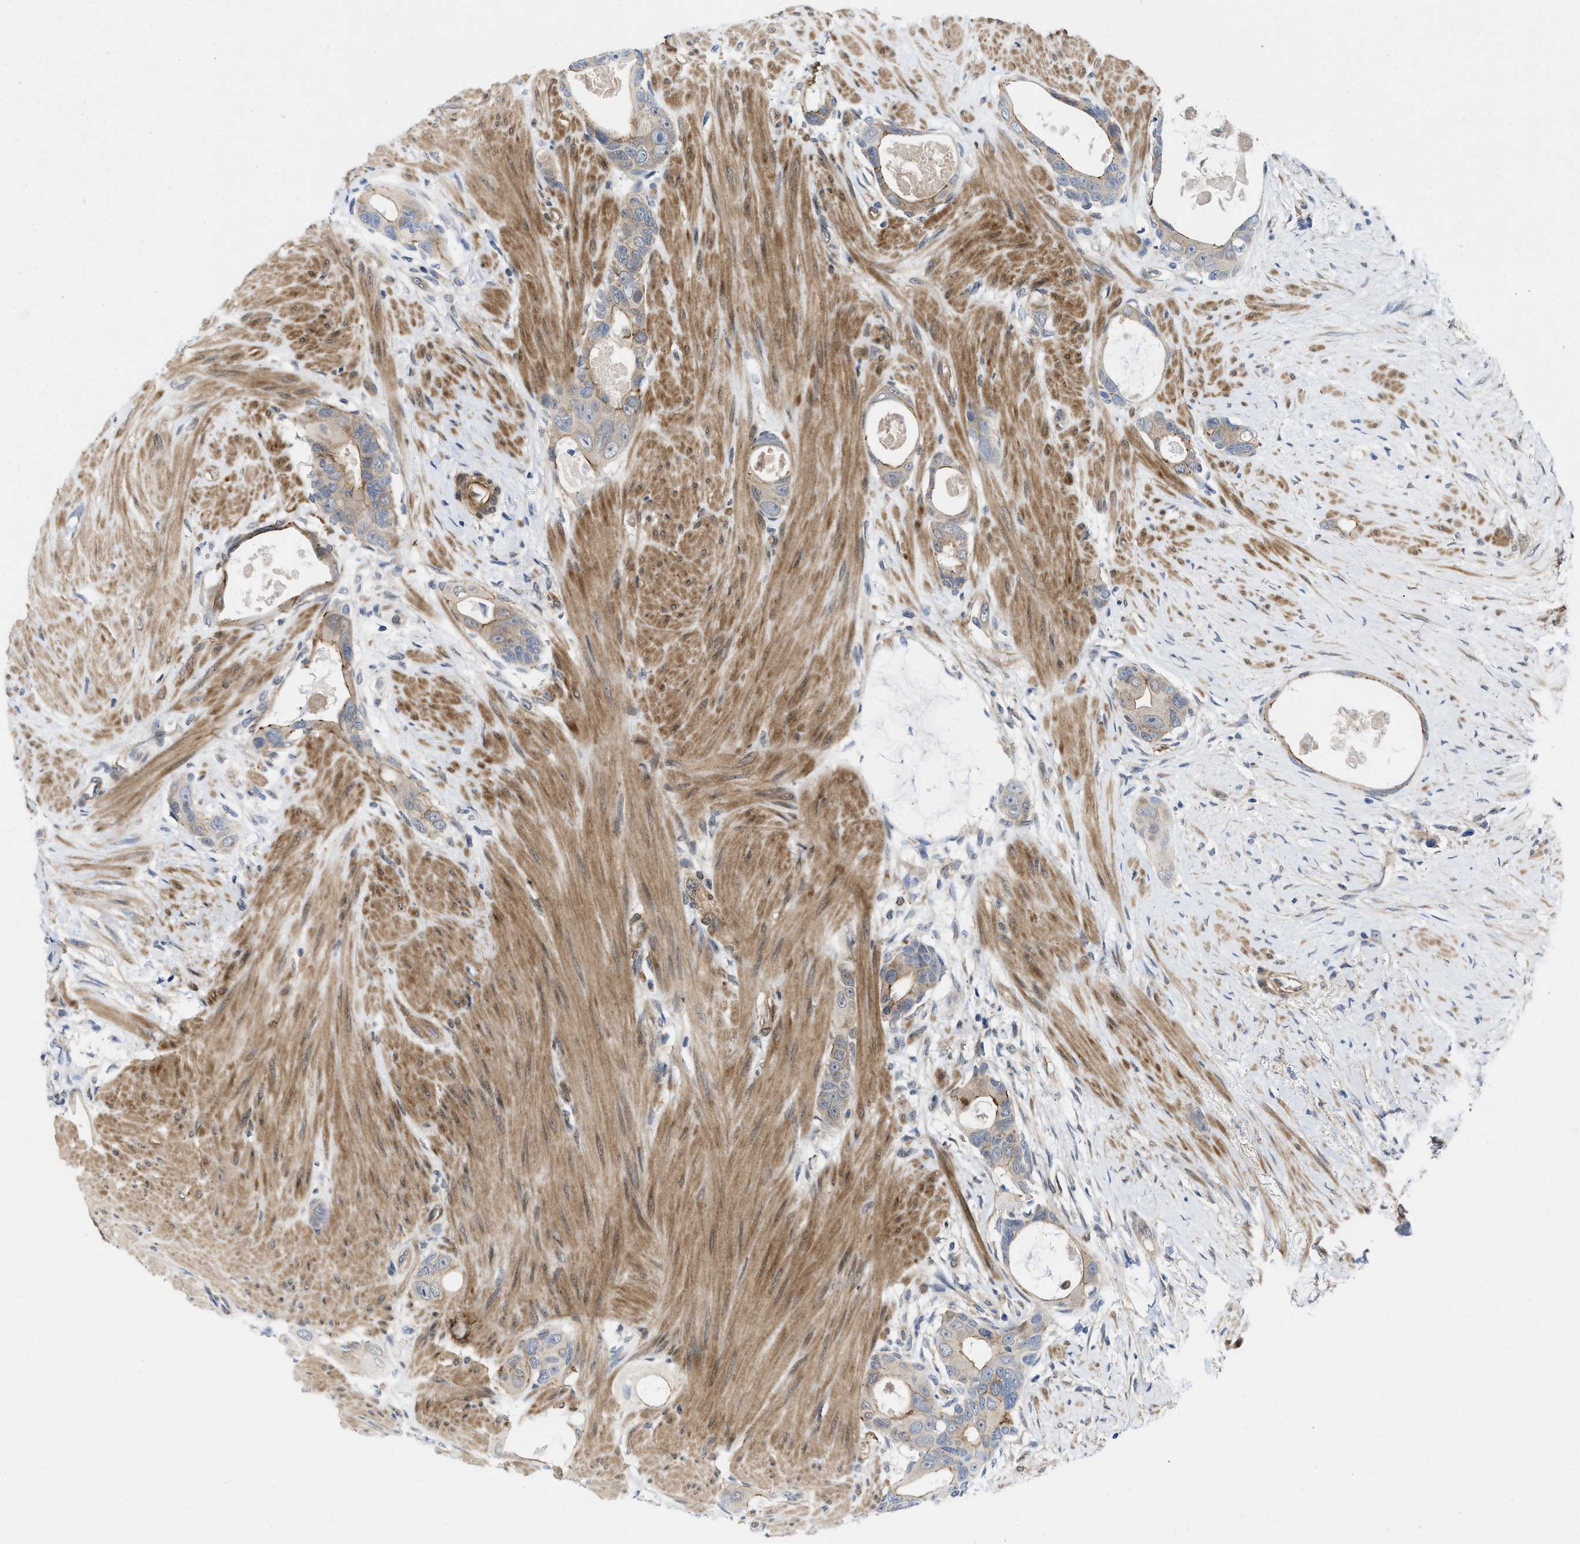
{"staining": {"intensity": "moderate", "quantity": "<25%", "location": "cytoplasmic/membranous"}, "tissue": "colorectal cancer", "cell_type": "Tumor cells", "image_type": "cancer", "snomed": [{"axis": "morphology", "description": "Adenocarcinoma, NOS"}, {"axis": "topography", "description": "Rectum"}], "caption": "Tumor cells exhibit moderate cytoplasmic/membranous expression in approximately <25% of cells in colorectal cancer.", "gene": "PDLIM5", "patient": {"sex": "male", "age": 51}}